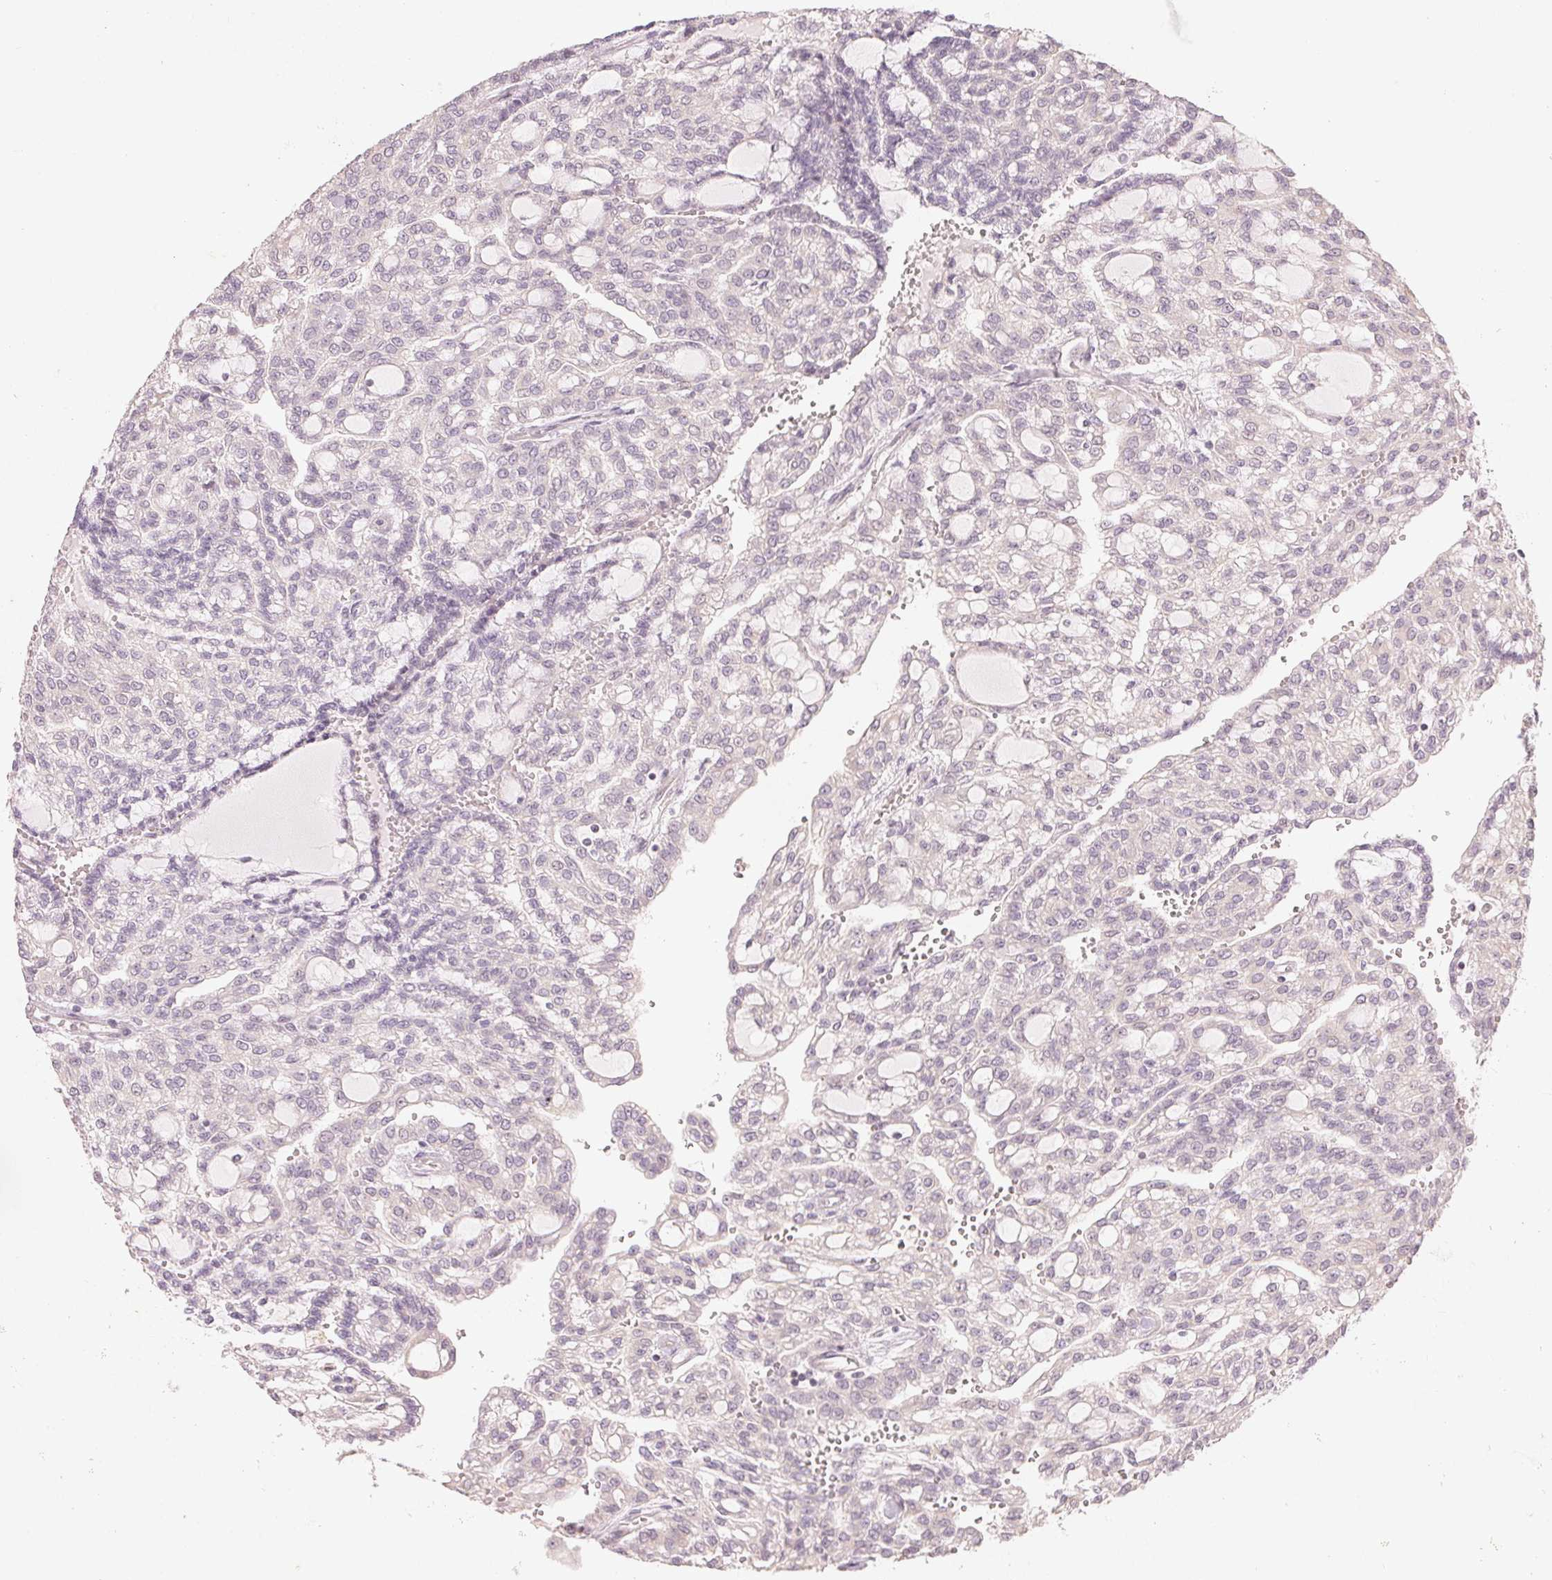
{"staining": {"intensity": "negative", "quantity": "none", "location": "none"}, "tissue": "renal cancer", "cell_type": "Tumor cells", "image_type": "cancer", "snomed": [{"axis": "morphology", "description": "Adenocarcinoma, NOS"}, {"axis": "topography", "description": "Kidney"}], "caption": "Immunohistochemical staining of human adenocarcinoma (renal) shows no significant staining in tumor cells.", "gene": "DENND2C", "patient": {"sex": "male", "age": 63}}